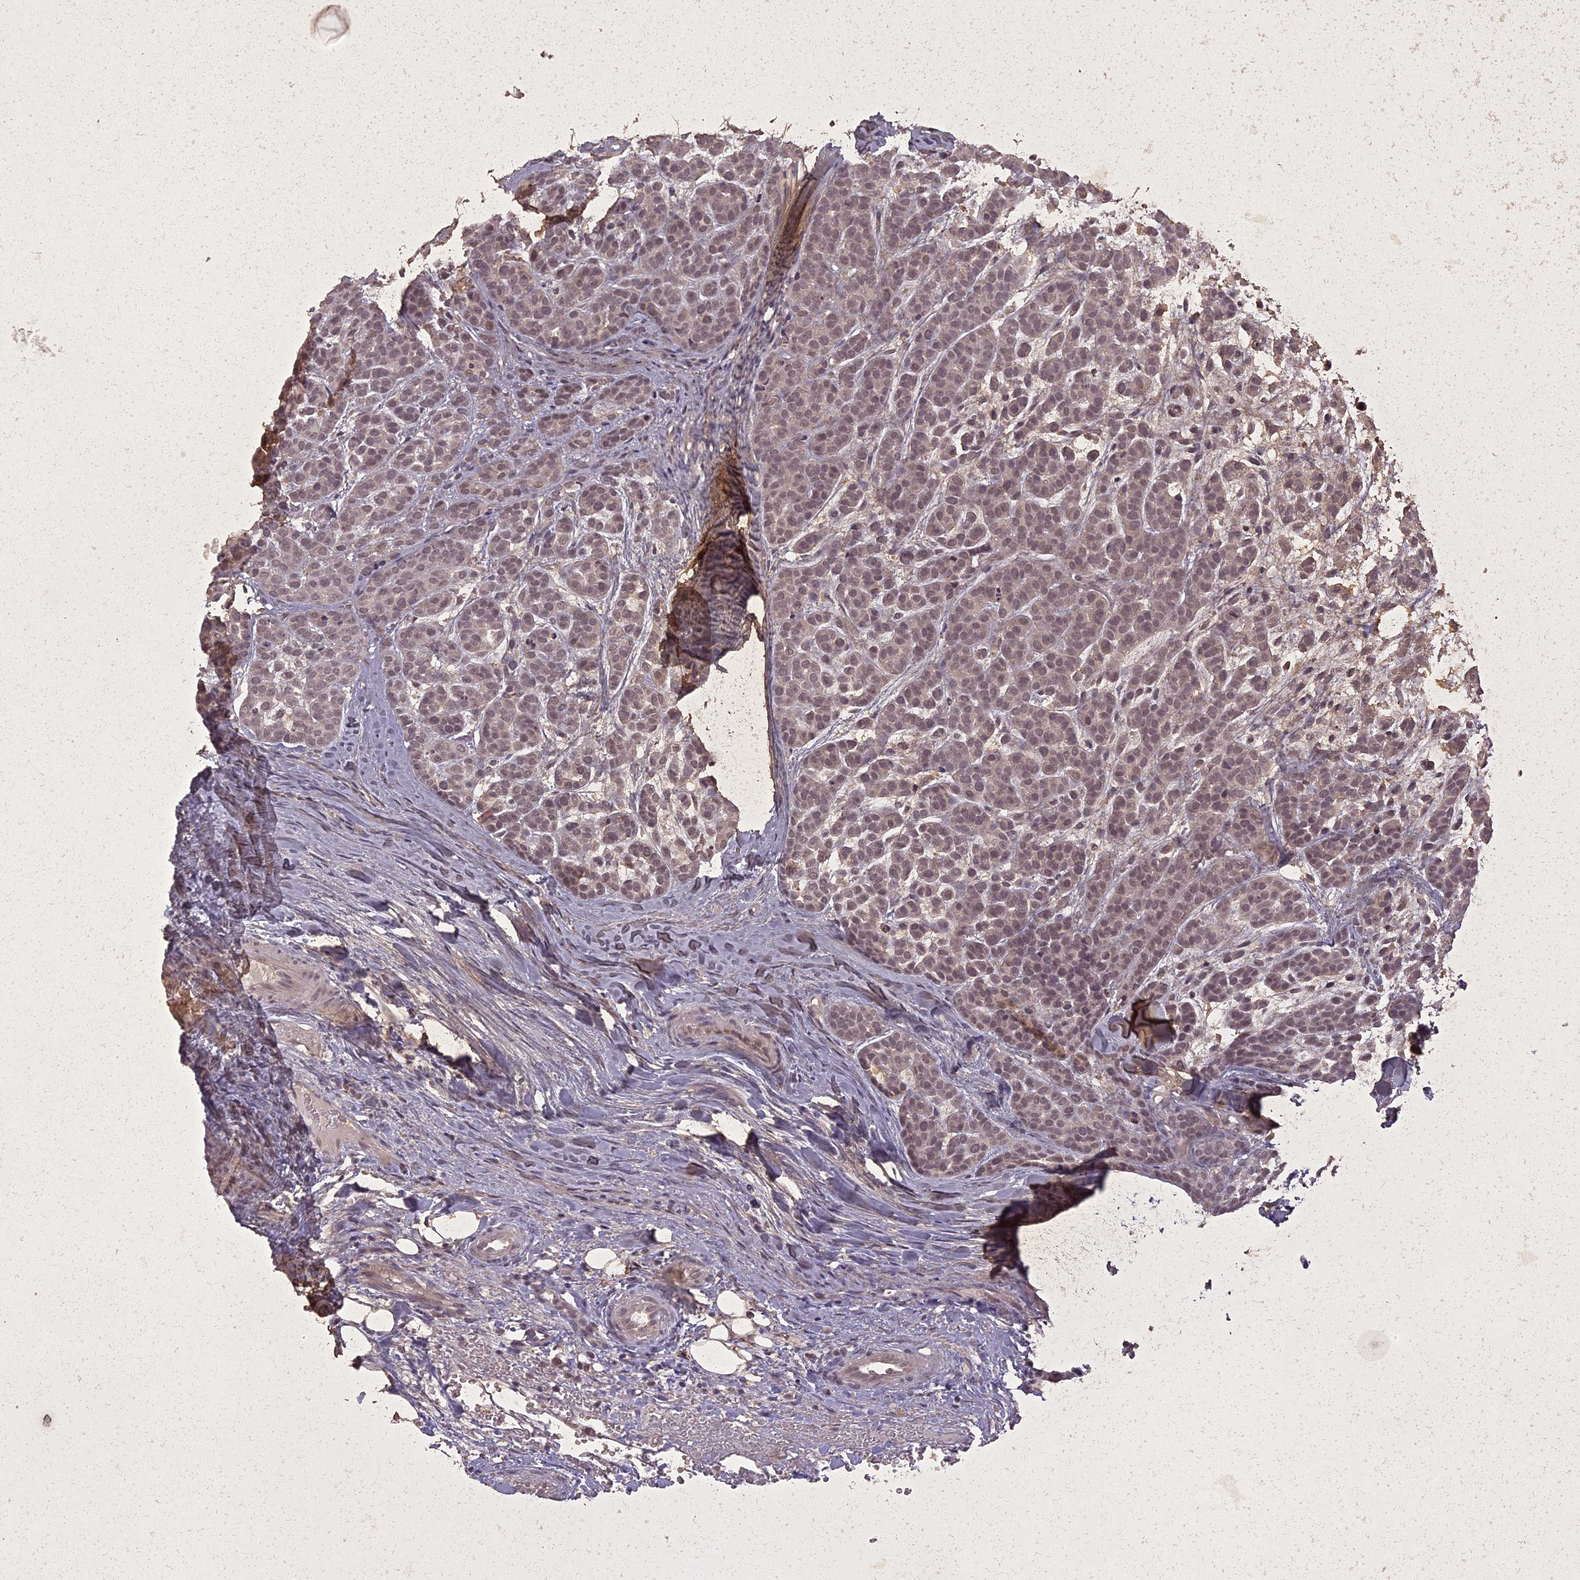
{"staining": {"intensity": "negative", "quantity": "none", "location": "none"}, "tissue": "head and neck cancer", "cell_type": "Tumor cells", "image_type": "cancer", "snomed": [{"axis": "morphology", "description": "Adenocarcinoma, NOS"}, {"axis": "morphology", "description": "Adenoma, NOS"}, {"axis": "topography", "description": "Head-Neck"}], "caption": "Tumor cells show no significant protein staining in head and neck cancer.", "gene": "LIN37", "patient": {"sex": "female", "age": 55}}